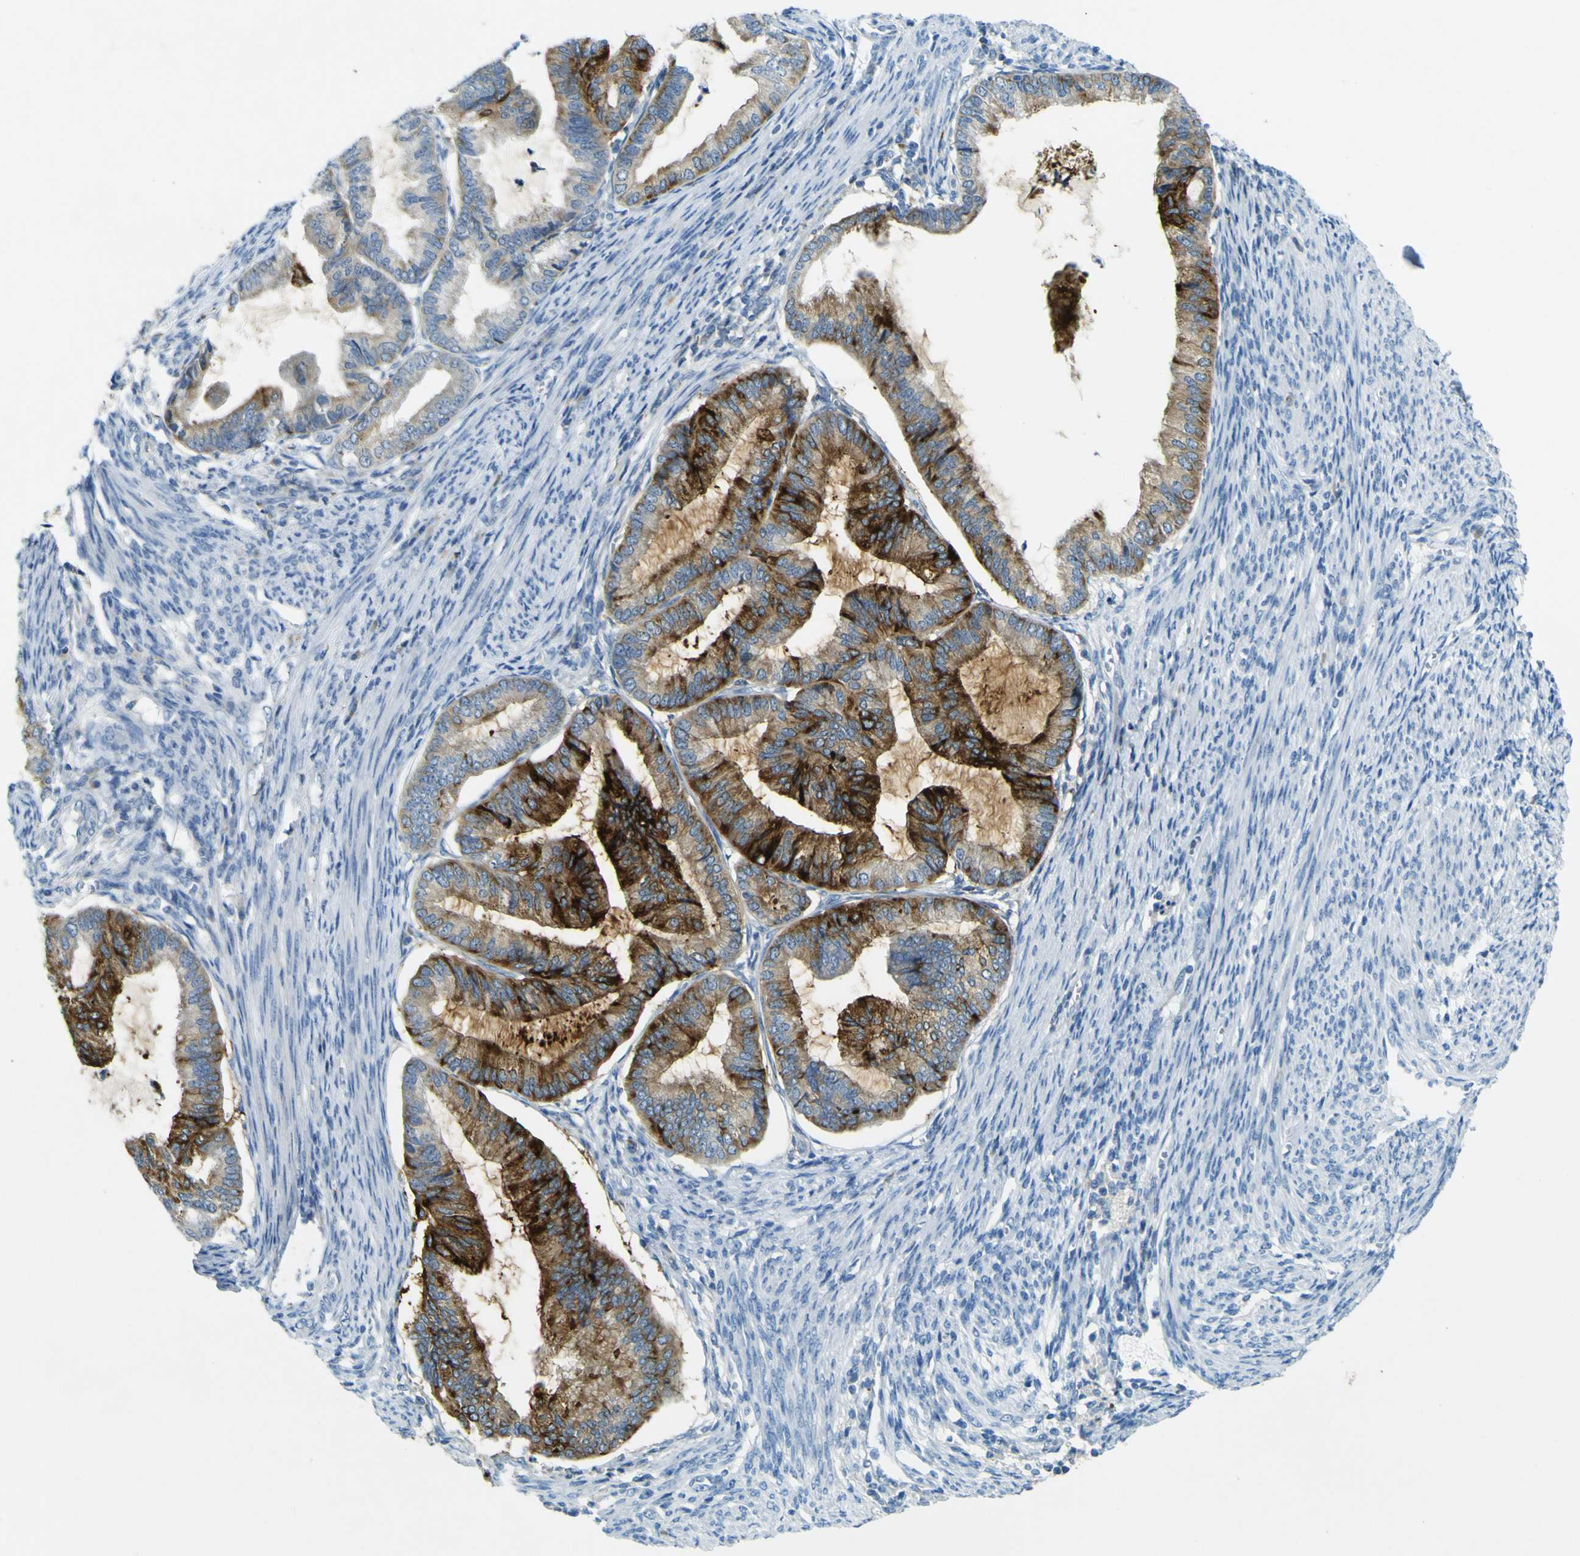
{"staining": {"intensity": "strong", "quantity": "25%-75%", "location": "cytoplasmic/membranous"}, "tissue": "cervical cancer", "cell_type": "Tumor cells", "image_type": "cancer", "snomed": [{"axis": "morphology", "description": "Normal tissue, NOS"}, {"axis": "morphology", "description": "Adenocarcinoma, NOS"}, {"axis": "topography", "description": "Cervix"}, {"axis": "topography", "description": "Endometrium"}], "caption": "Immunohistochemical staining of cervical cancer (adenocarcinoma) exhibits high levels of strong cytoplasmic/membranous protein staining in about 25%-75% of tumor cells.", "gene": "SORCS1", "patient": {"sex": "female", "age": 86}}